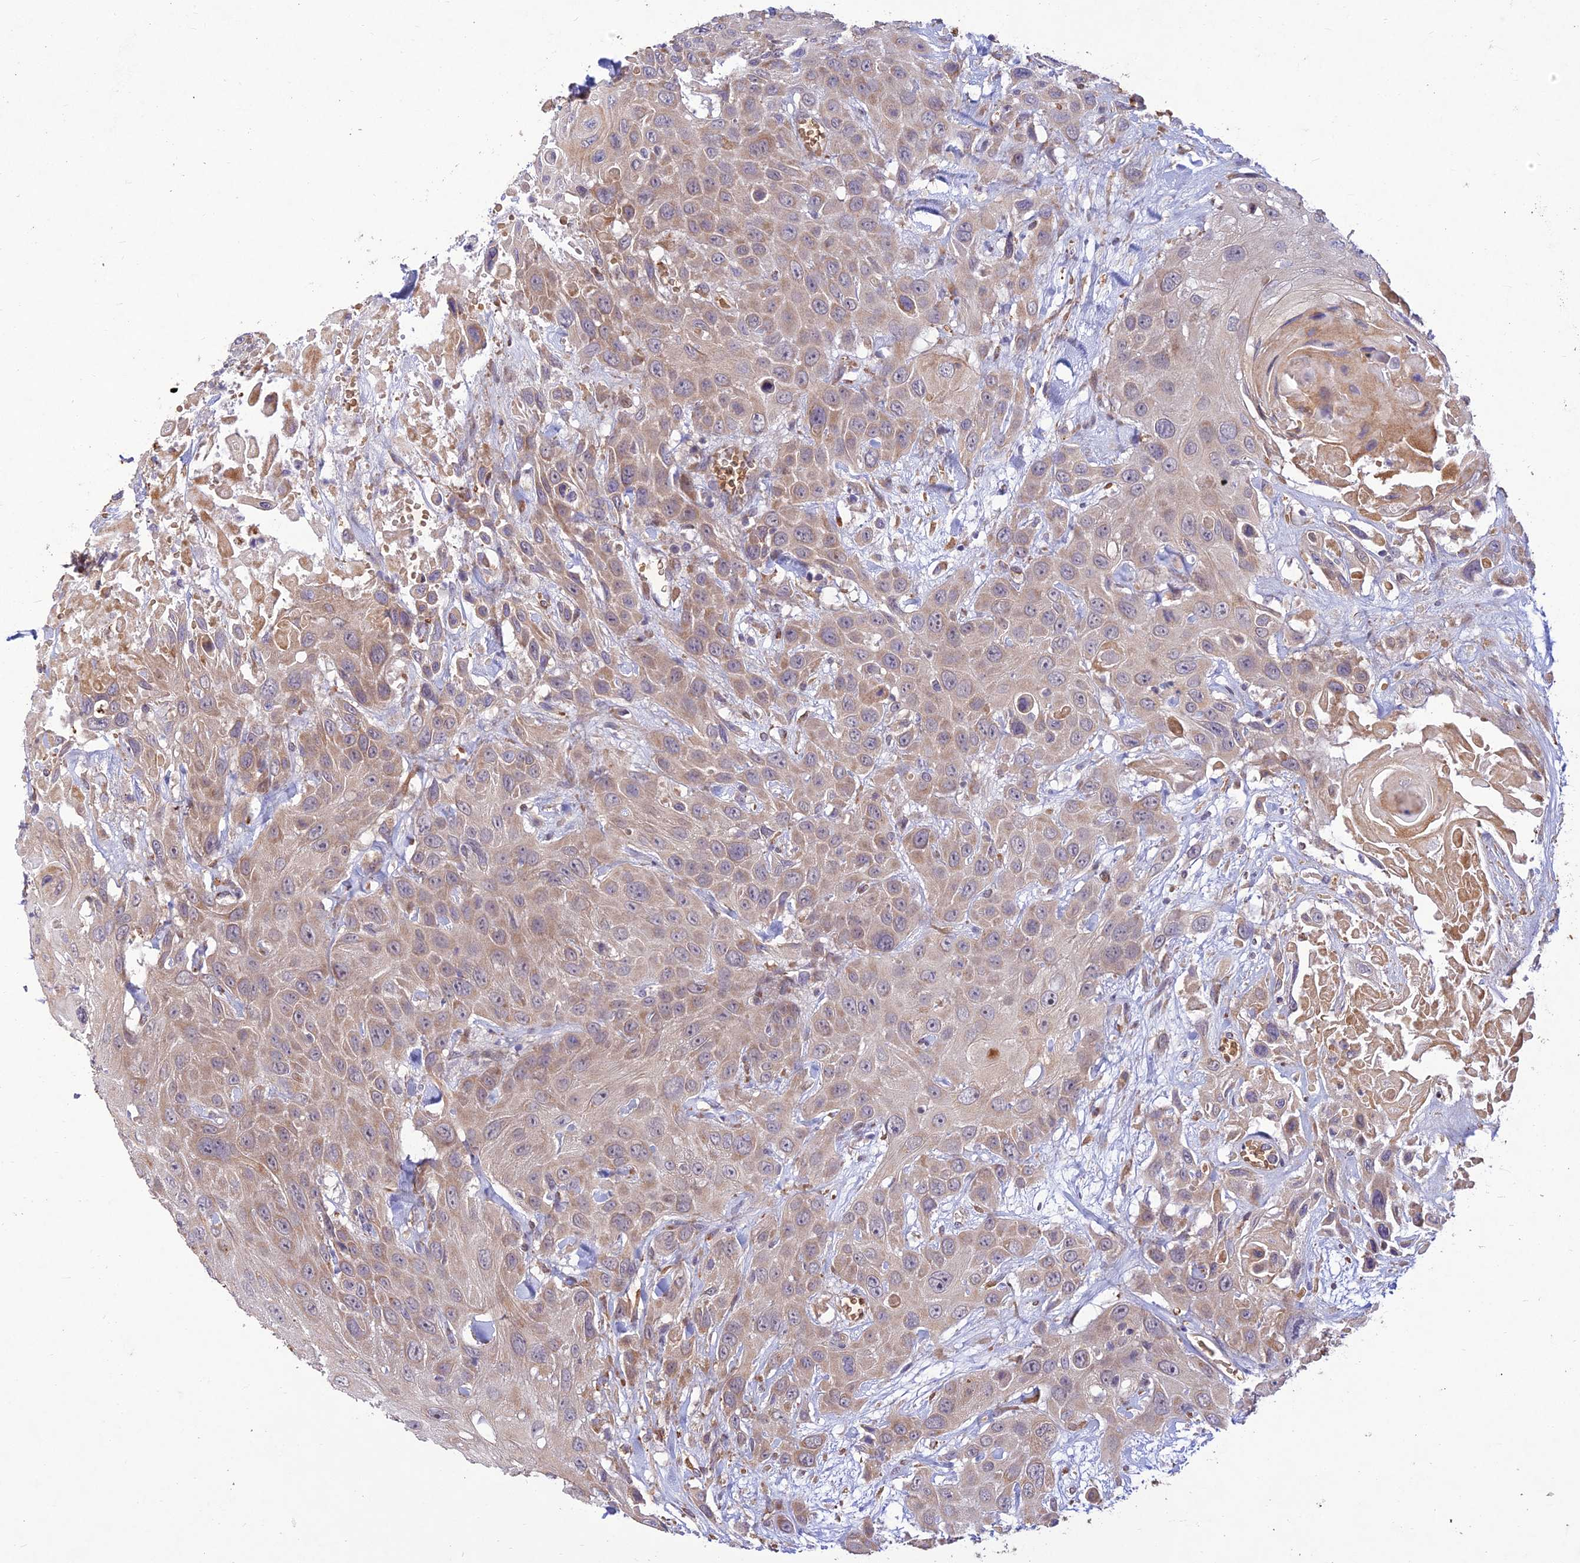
{"staining": {"intensity": "weak", "quantity": ">75%", "location": "cytoplasmic/membranous"}, "tissue": "head and neck cancer", "cell_type": "Tumor cells", "image_type": "cancer", "snomed": [{"axis": "morphology", "description": "Squamous cell carcinoma, NOS"}, {"axis": "topography", "description": "Head-Neck"}], "caption": "A micrograph showing weak cytoplasmic/membranous staining in about >75% of tumor cells in squamous cell carcinoma (head and neck), as visualized by brown immunohistochemical staining.", "gene": "PPP1R11", "patient": {"sex": "male", "age": 81}}